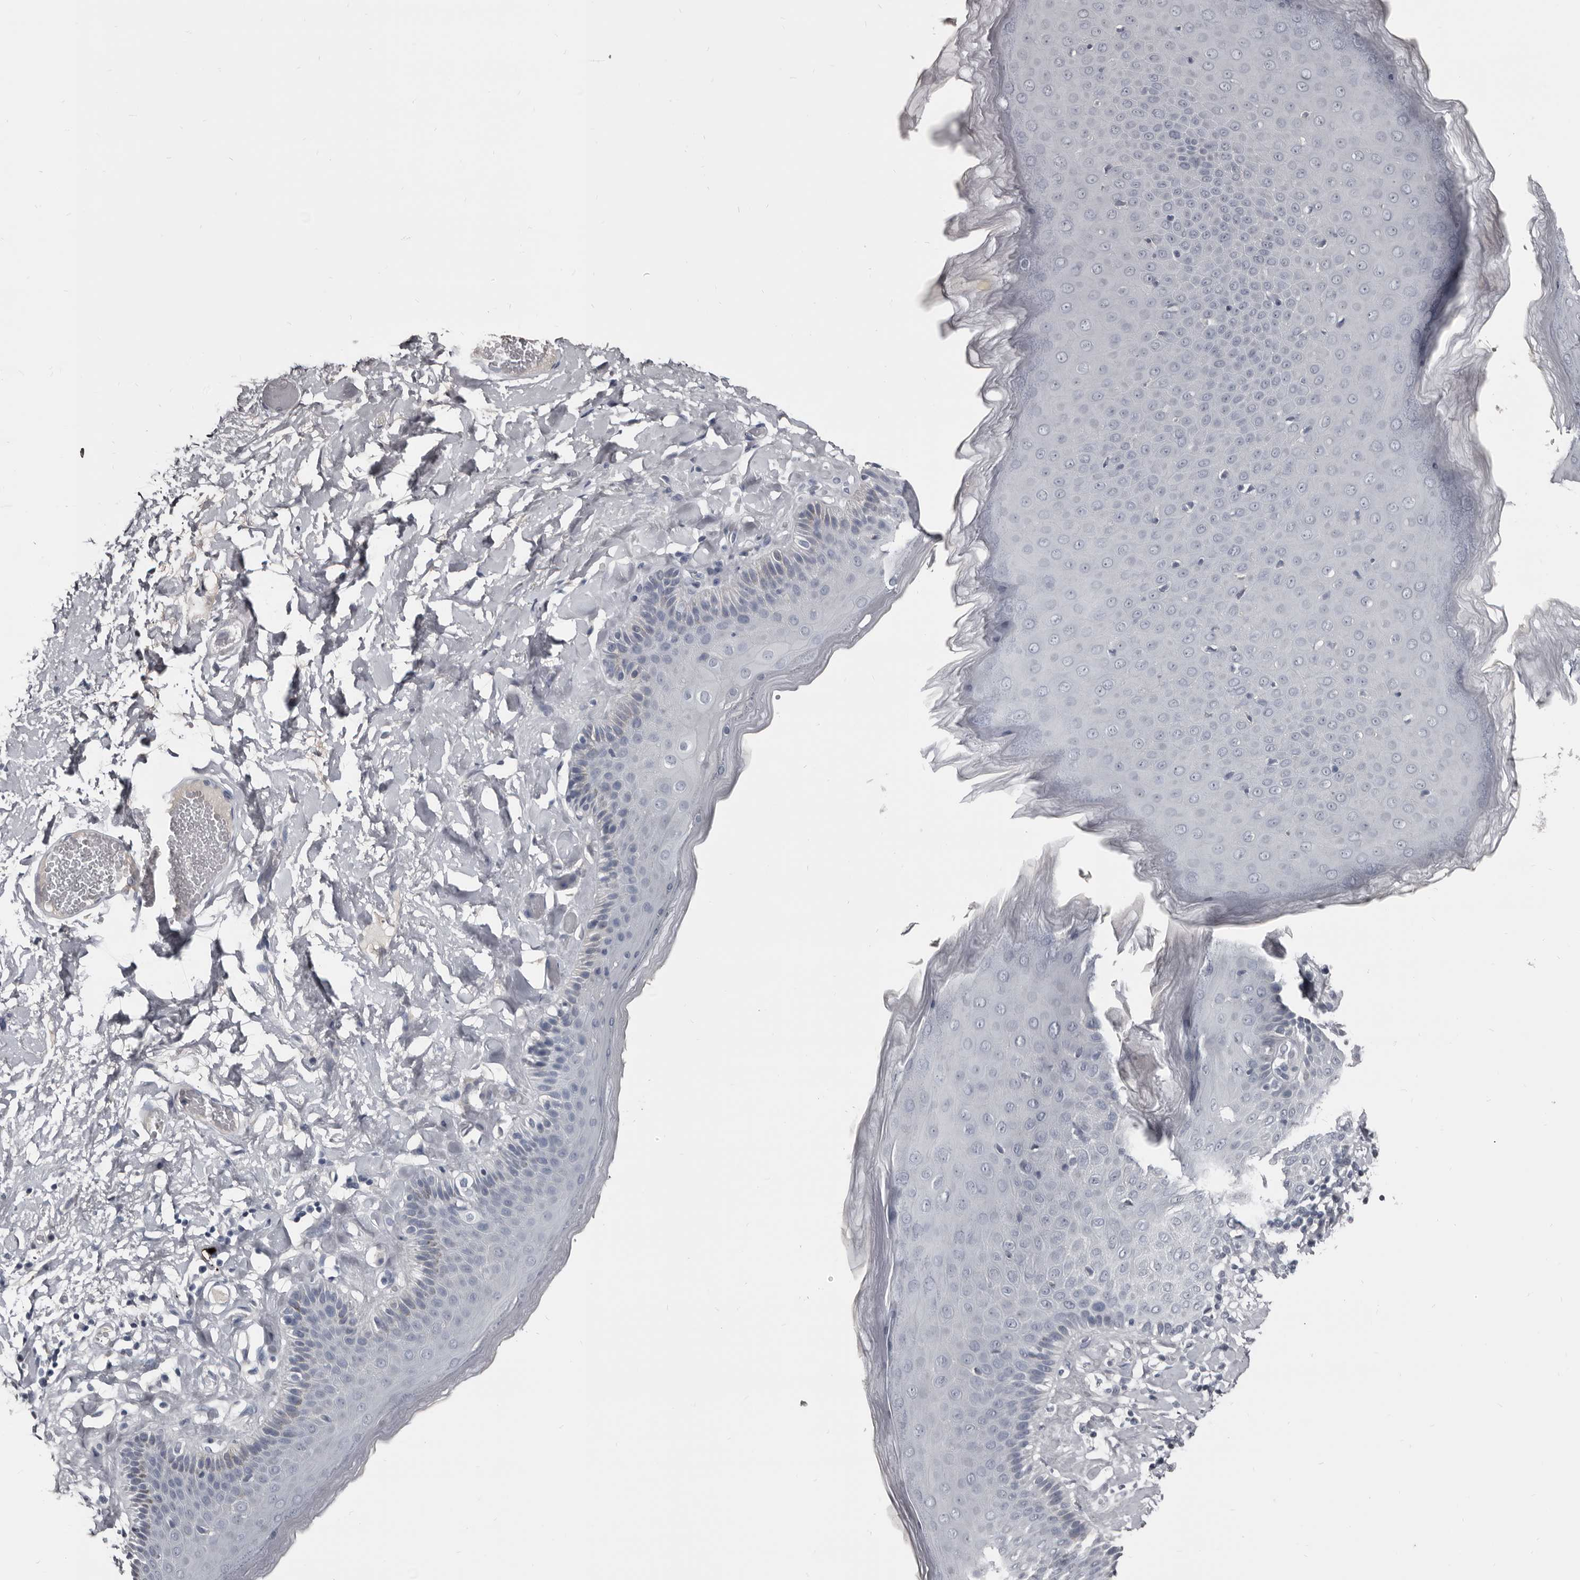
{"staining": {"intensity": "weak", "quantity": "<25%", "location": "cytoplasmic/membranous"}, "tissue": "skin", "cell_type": "Epidermal cells", "image_type": "normal", "snomed": [{"axis": "morphology", "description": "Normal tissue, NOS"}, {"axis": "topography", "description": "Anal"}], "caption": "Immunohistochemical staining of unremarkable skin displays no significant positivity in epidermal cells.", "gene": "GREB1", "patient": {"sex": "male", "age": 69}}